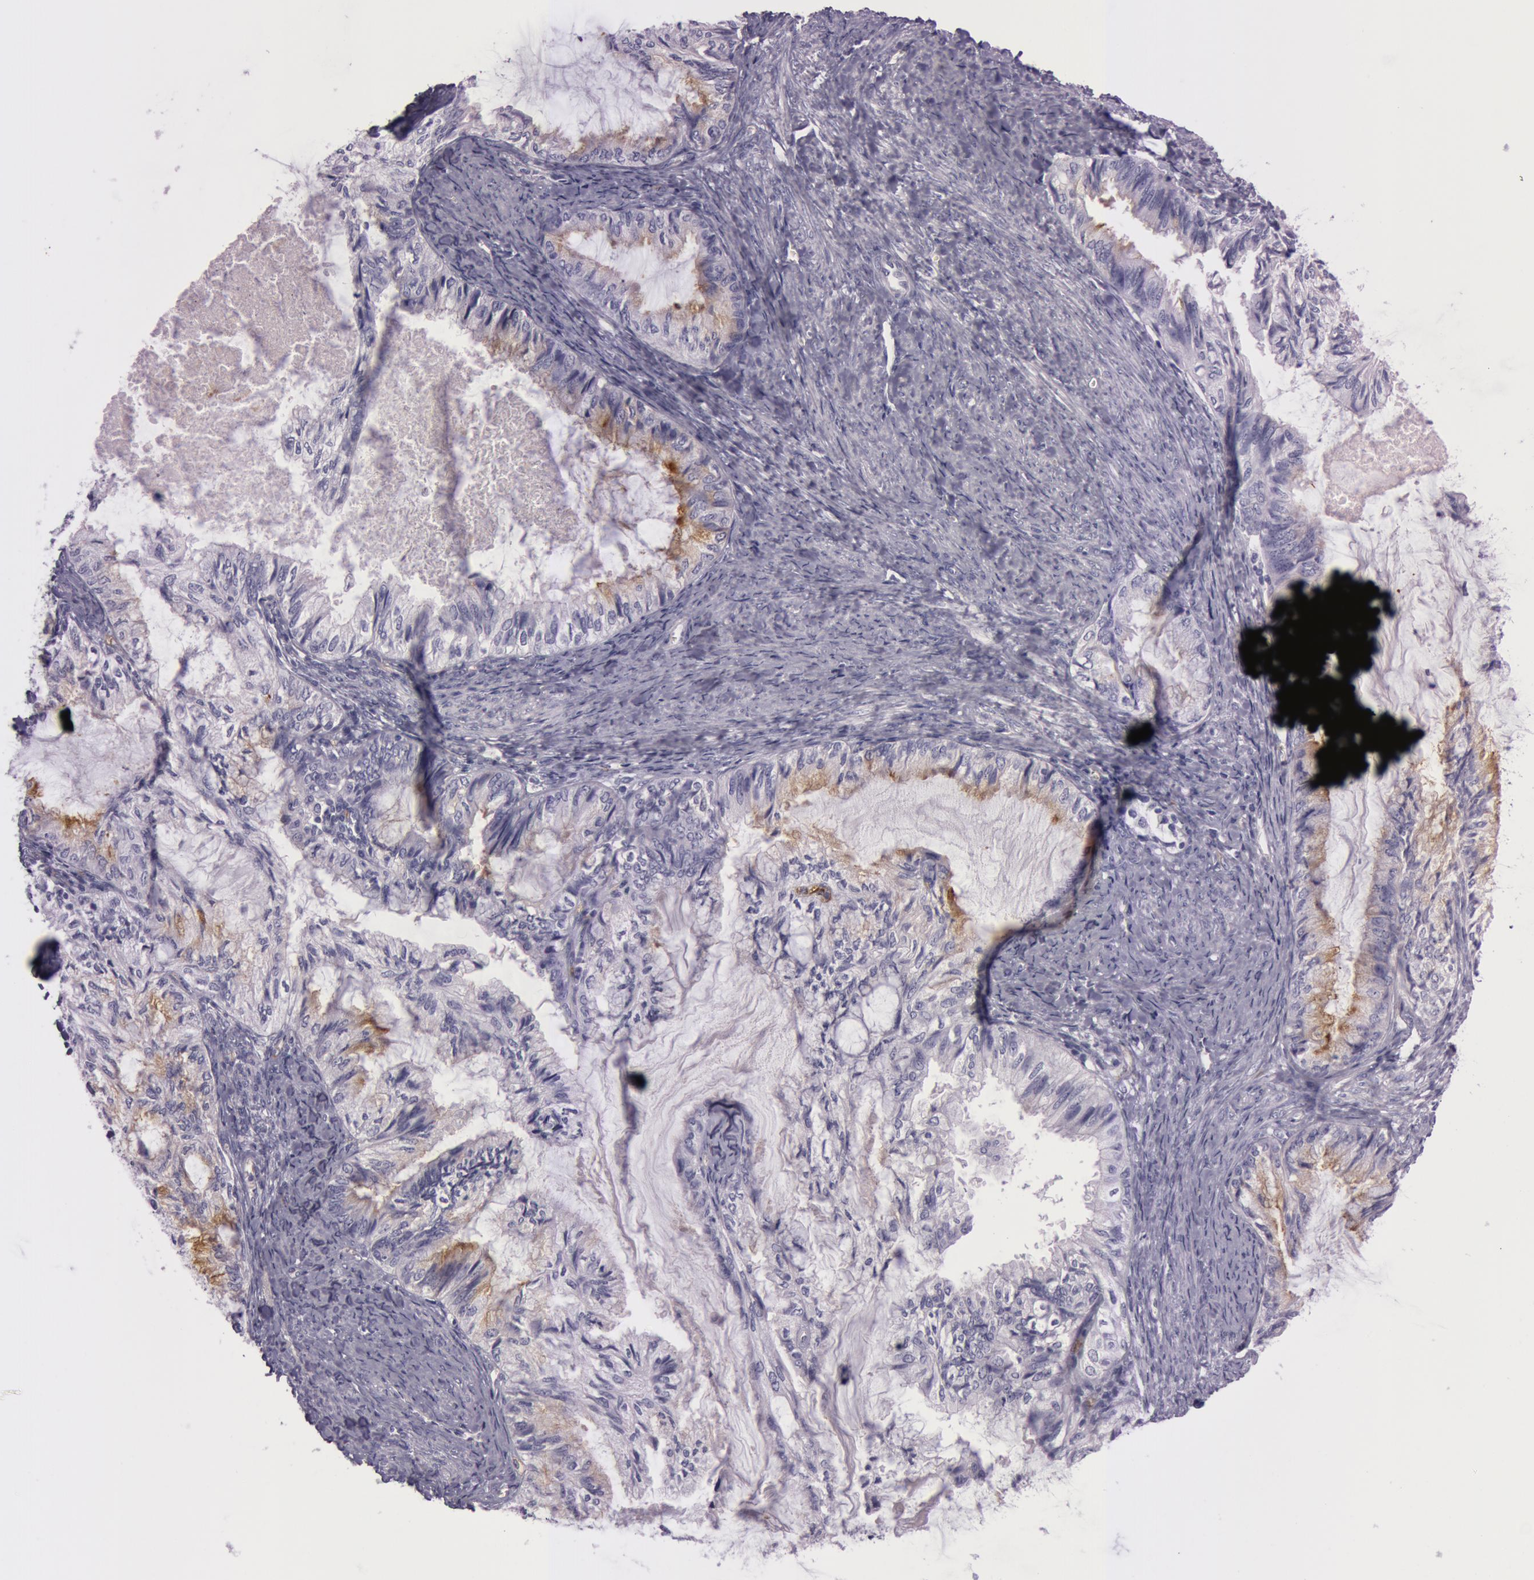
{"staining": {"intensity": "negative", "quantity": "none", "location": "none"}, "tissue": "endometrial cancer", "cell_type": "Tumor cells", "image_type": "cancer", "snomed": [{"axis": "morphology", "description": "Adenocarcinoma, NOS"}, {"axis": "topography", "description": "Endometrium"}], "caption": "Tumor cells are negative for protein expression in human endometrial adenocarcinoma.", "gene": "FOLH1", "patient": {"sex": "female", "age": 86}}